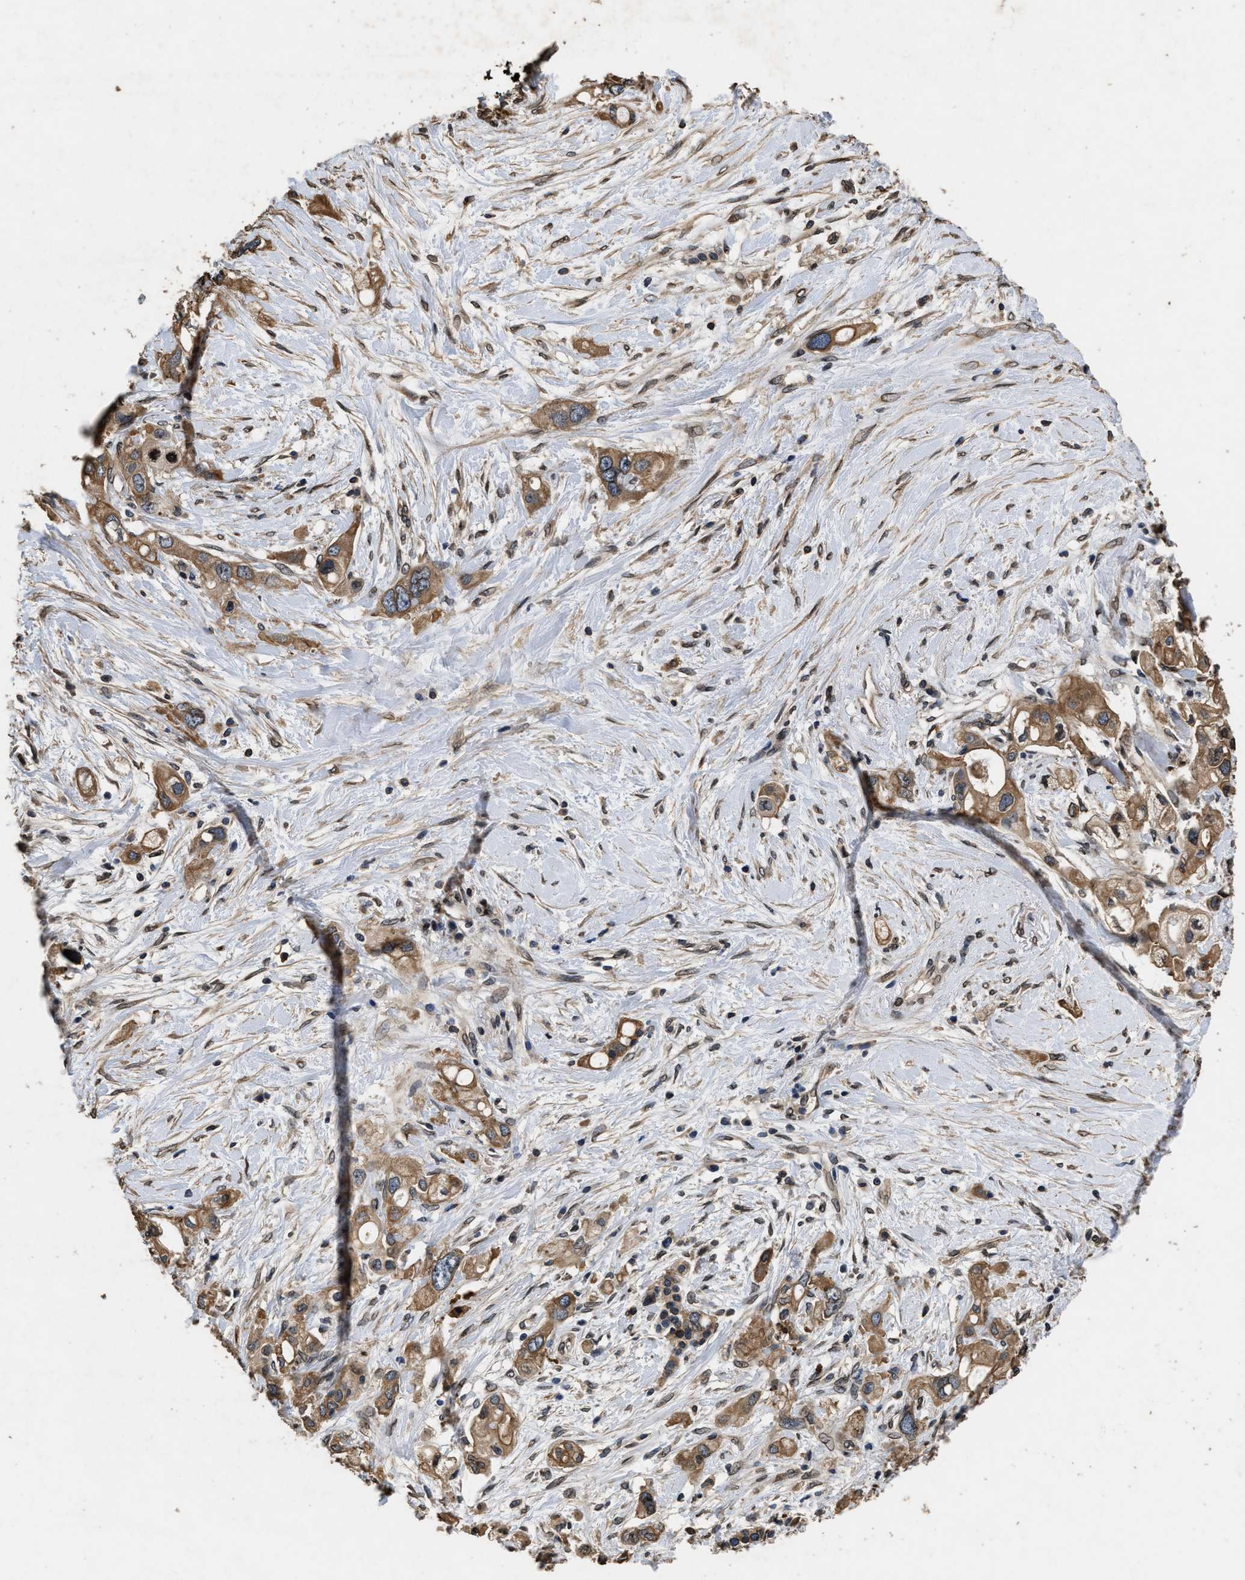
{"staining": {"intensity": "moderate", "quantity": ">75%", "location": "cytoplasmic/membranous"}, "tissue": "pancreatic cancer", "cell_type": "Tumor cells", "image_type": "cancer", "snomed": [{"axis": "morphology", "description": "Adenocarcinoma, NOS"}, {"axis": "topography", "description": "Pancreas"}], "caption": "Pancreatic adenocarcinoma was stained to show a protein in brown. There is medium levels of moderate cytoplasmic/membranous expression in about >75% of tumor cells.", "gene": "ACCS", "patient": {"sex": "female", "age": 56}}